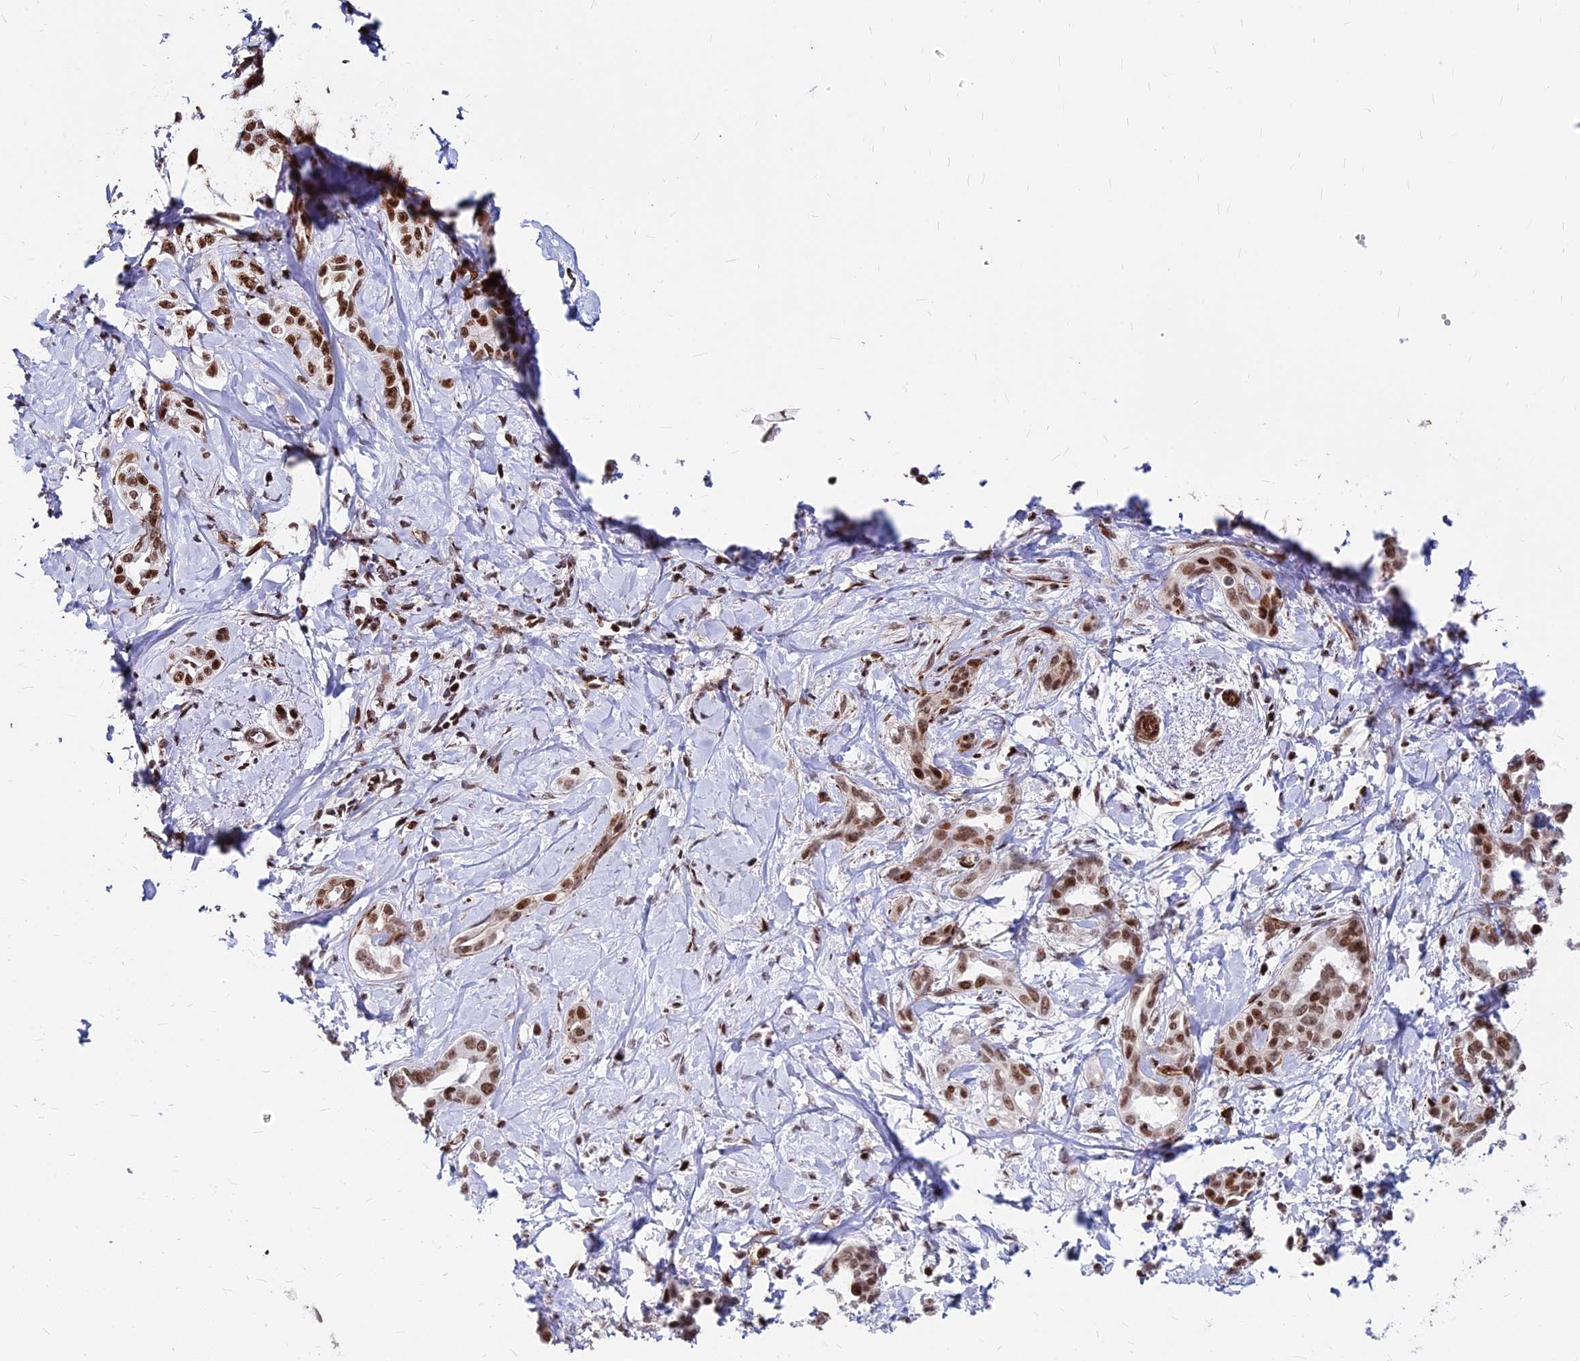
{"staining": {"intensity": "strong", "quantity": ">75%", "location": "nuclear"}, "tissue": "liver cancer", "cell_type": "Tumor cells", "image_type": "cancer", "snomed": [{"axis": "morphology", "description": "Cholangiocarcinoma"}, {"axis": "topography", "description": "Liver"}], "caption": "This is a micrograph of immunohistochemistry (IHC) staining of cholangiocarcinoma (liver), which shows strong staining in the nuclear of tumor cells.", "gene": "NYAP2", "patient": {"sex": "female", "age": 77}}